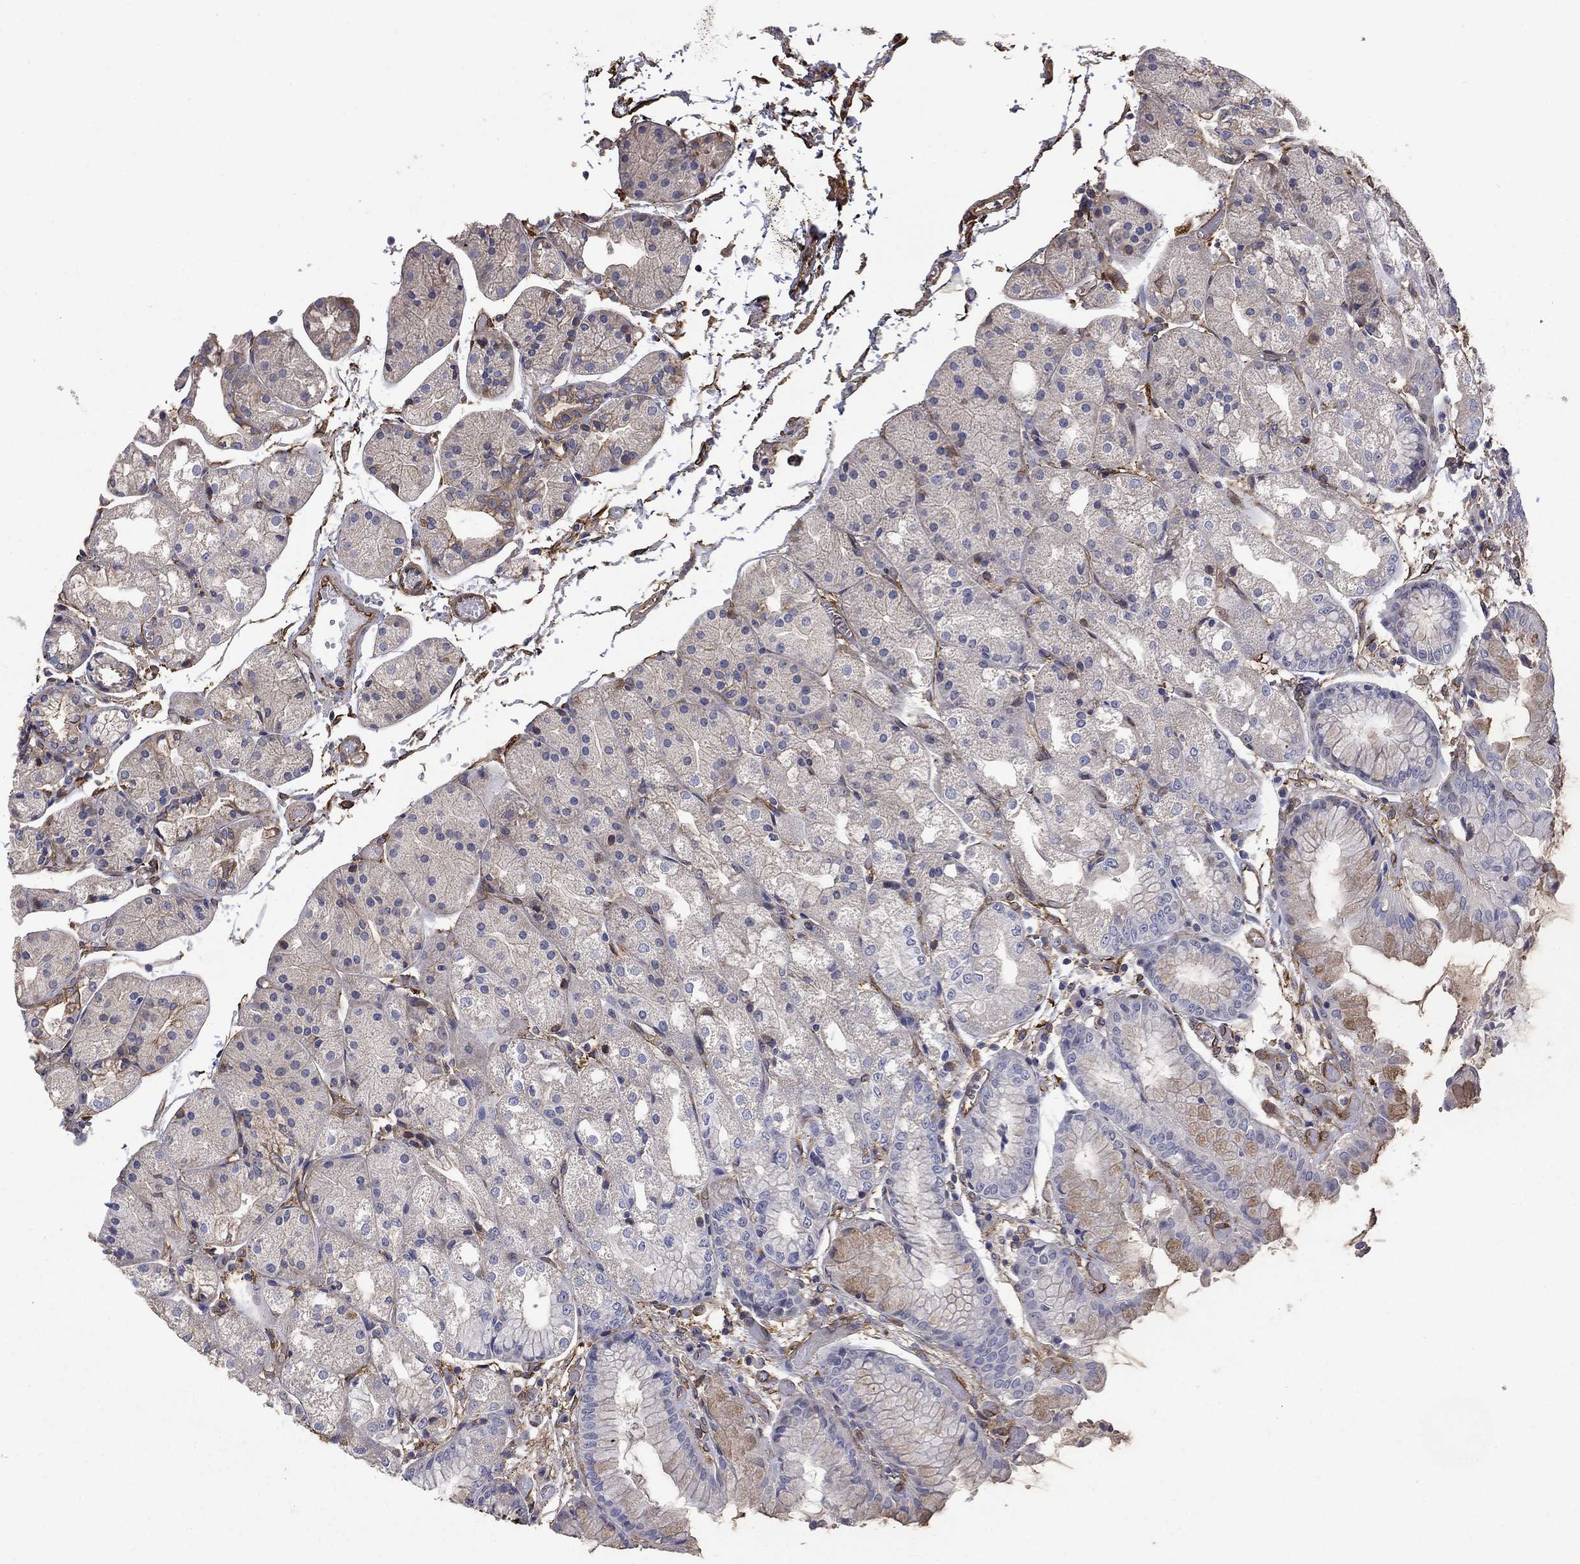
{"staining": {"intensity": "weak", "quantity": "<25%", "location": "cytoplasmic/membranous"}, "tissue": "stomach", "cell_type": "Glandular cells", "image_type": "normal", "snomed": [{"axis": "morphology", "description": "Normal tissue, NOS"}, {"axis": "topography", "description": "Stomach, upper"}], "caption": "Immunohistochemistry of benign human stomach demonstrates no positivity in glandular cells.", "gene": "DPYSL2", "patient": {"sex": "male", "age": 72}}